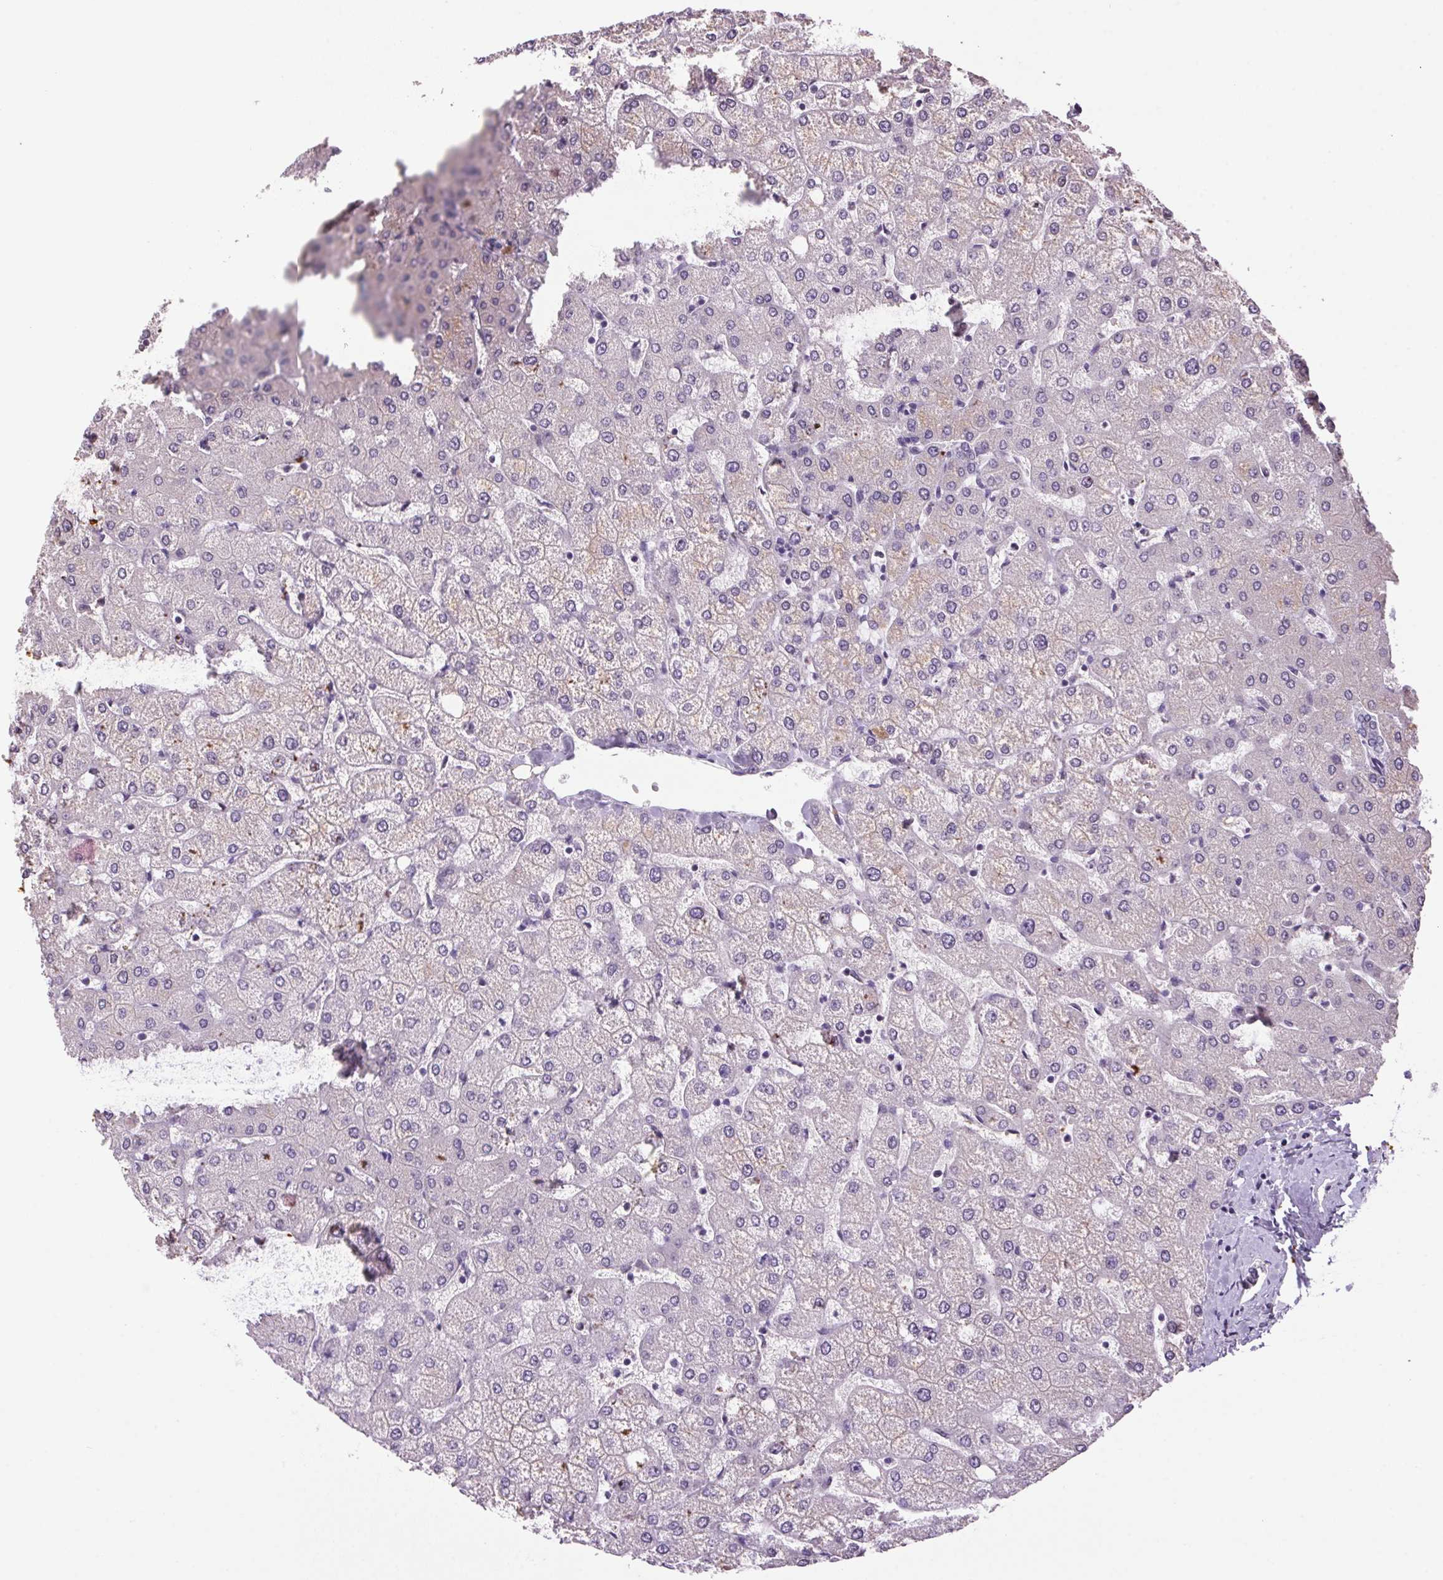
{"staining": {"intensity": "negative", "quantity": "none", "location": "none"}, "tissue": "liver", "cell_type": "Cholangiocytes", "image_type": "normal", "snomed": [{"axis": "morphology", "description": "Normal tissue, NOS"}, {"axis": "topography", "description": "Liver"}], "caption": "Immunohistochemistry of unremarkable human liver reveals no positivity in cholangiocytes.", "gene": "VWA3B", "patient": {"sex": "female", "age": 54}}